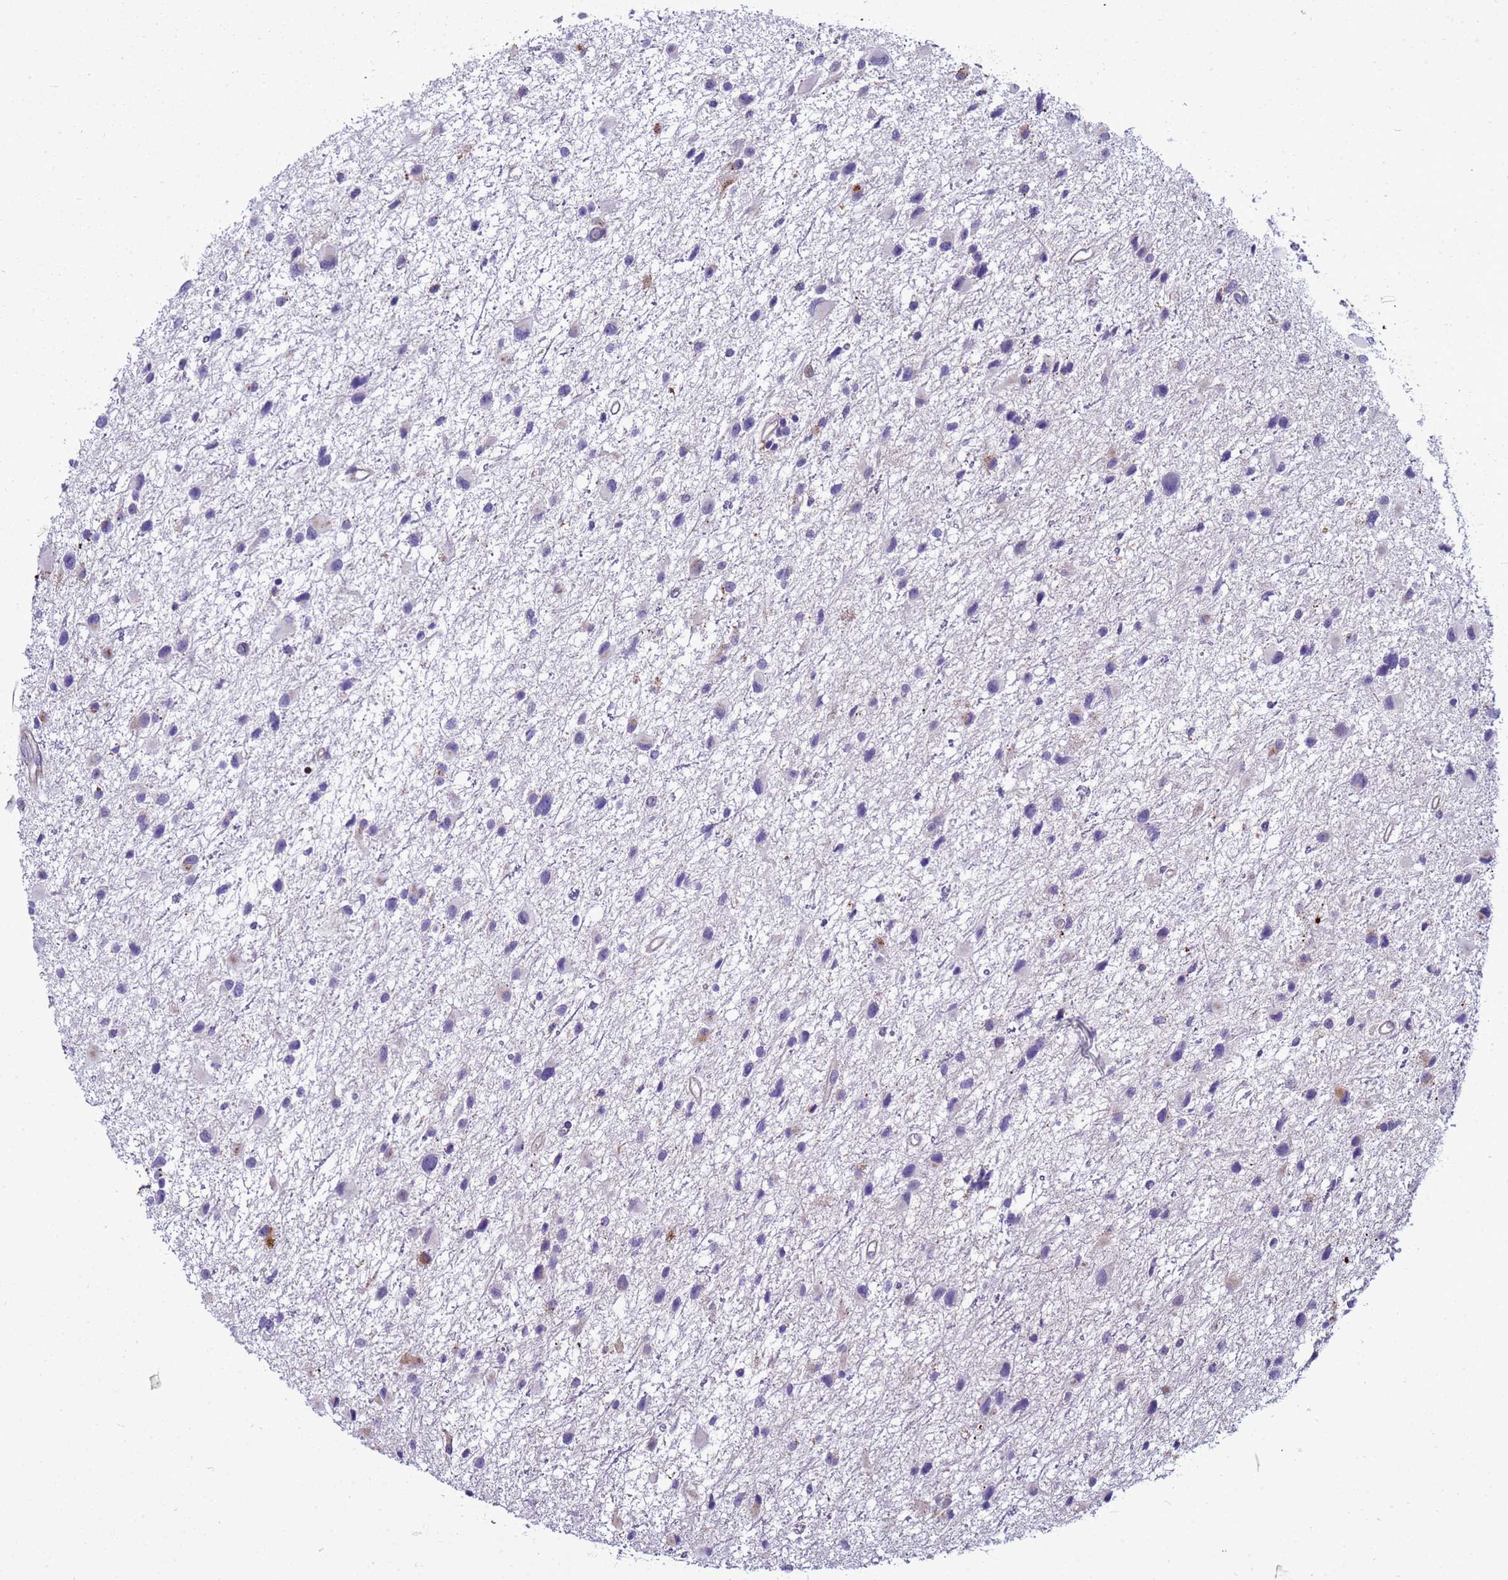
{"staining": {"intensity": "negative", "quantity": "none", "location": "none"}, "tissue": "glioma", "cell_type": "Tumor cells", "image_type": "cancer", "snomed": [{"axis": "morphology", "description": "Glioma, malignant, Low grade"}, {"axis": "topography", "description": "Brain"}], "caption": "IHC micrograph of neoplastic tissue: human malignant glioma (low-grade) stained with DAB demonstrates no significant protein staining in tumor cells. (Brightfield microscopy of DAB immunohistochemistry at high magnification).", "gene": "NAT2", "patient": {"sex": "female", "age": 32}}